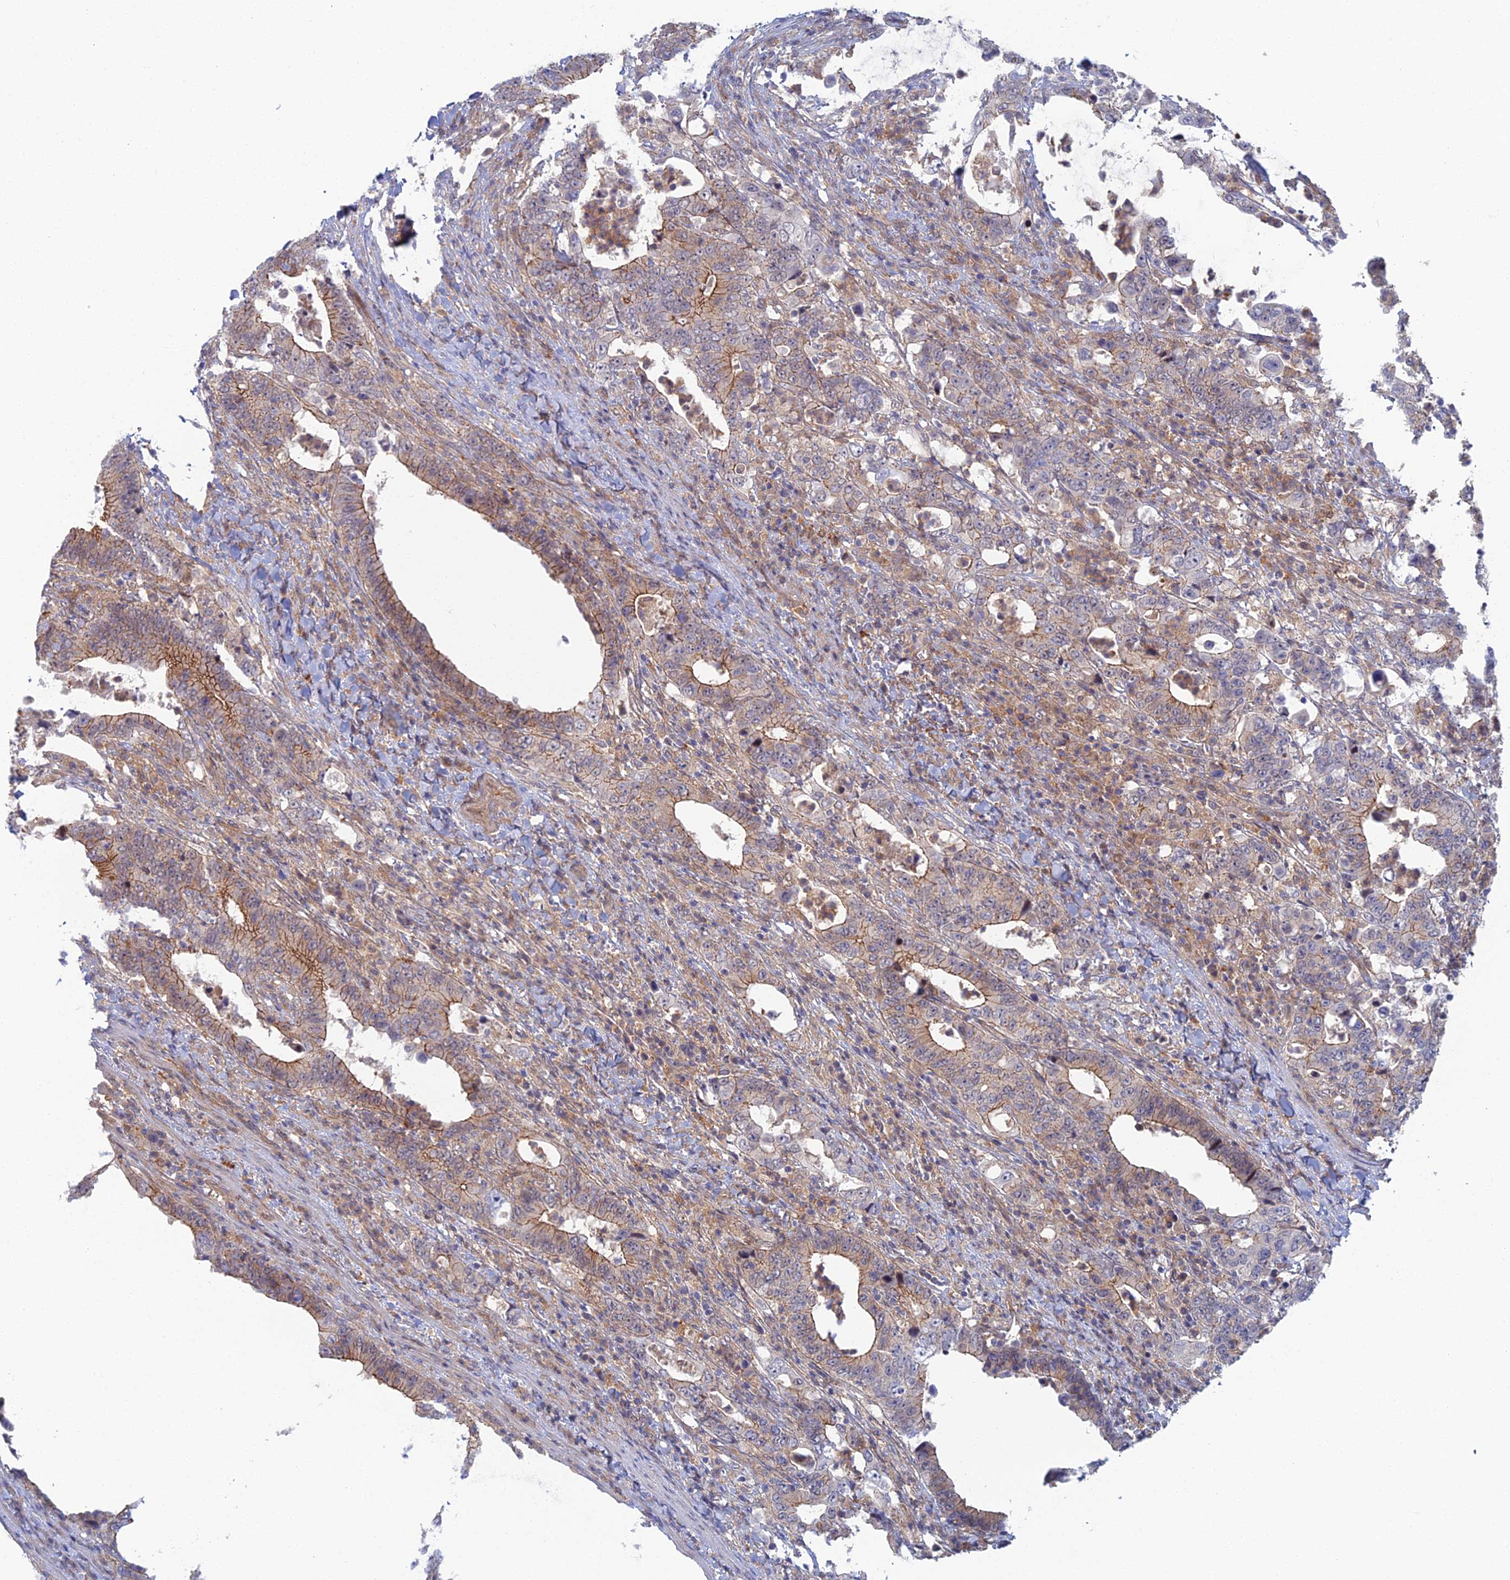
{"staining": {"intensity": "moderate", "quantity": "<25%", "location": "cytoplasmic/membranous"}, "tissue": "colorectal cancer", "cell_type": "Tumor cells", "image_type": "cancer", "snomed": [{"axis": "morphology", "description": "Adenocarcinoma, NOS"}, {"axis": "topography", "description": "Colon"}], "caption": "IHC photomicrograph of colorectal adenocarcinoma stained for a protein (brown), which reveals low levels of moderate cytoplasmic/membranous positivity in about <25% of tumor cells.", "gene": "ABHD1", "patient": {"sex": "female", "age": 75}}